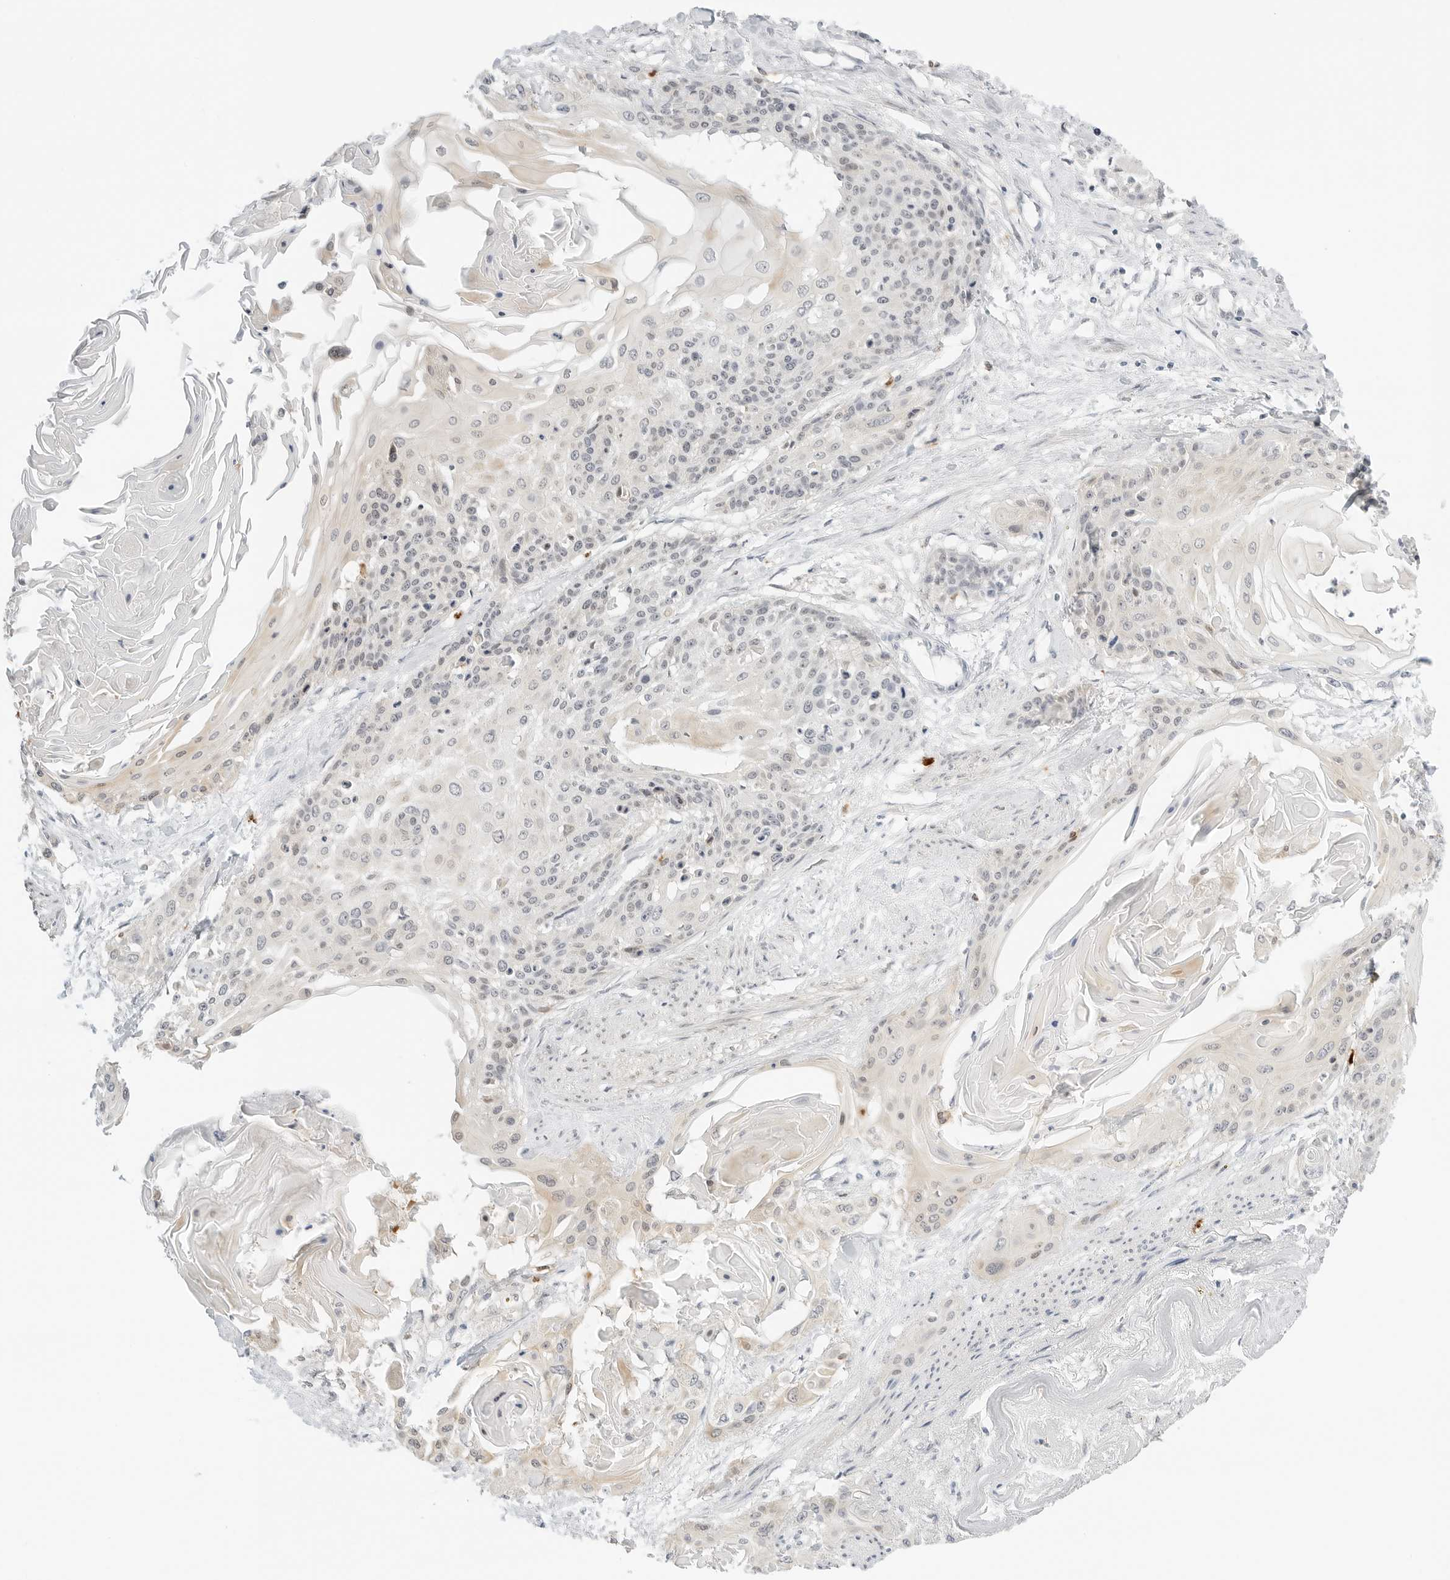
{"staining": {"intensity": "weak", "quantity": "<25%", "location": "cytoplasmic/membranous"}, "tissue": "cervical cancer", "cell_type": "Tumor cells", "image_type": "cancer", "snomed": [{"axis": "morphology", "description": "Squamous cell carcinoma, NOS"}, {"axis": "topography", "description": "Cervix"}], "caption": "A high-resolution histopathology image shows immunohistochemistry (IHC) staining of cervical cancer, which displays no significant positivity in tumor cells.", "gene": "TEKT2", "patient": {"sex": "female", "age": 57}}